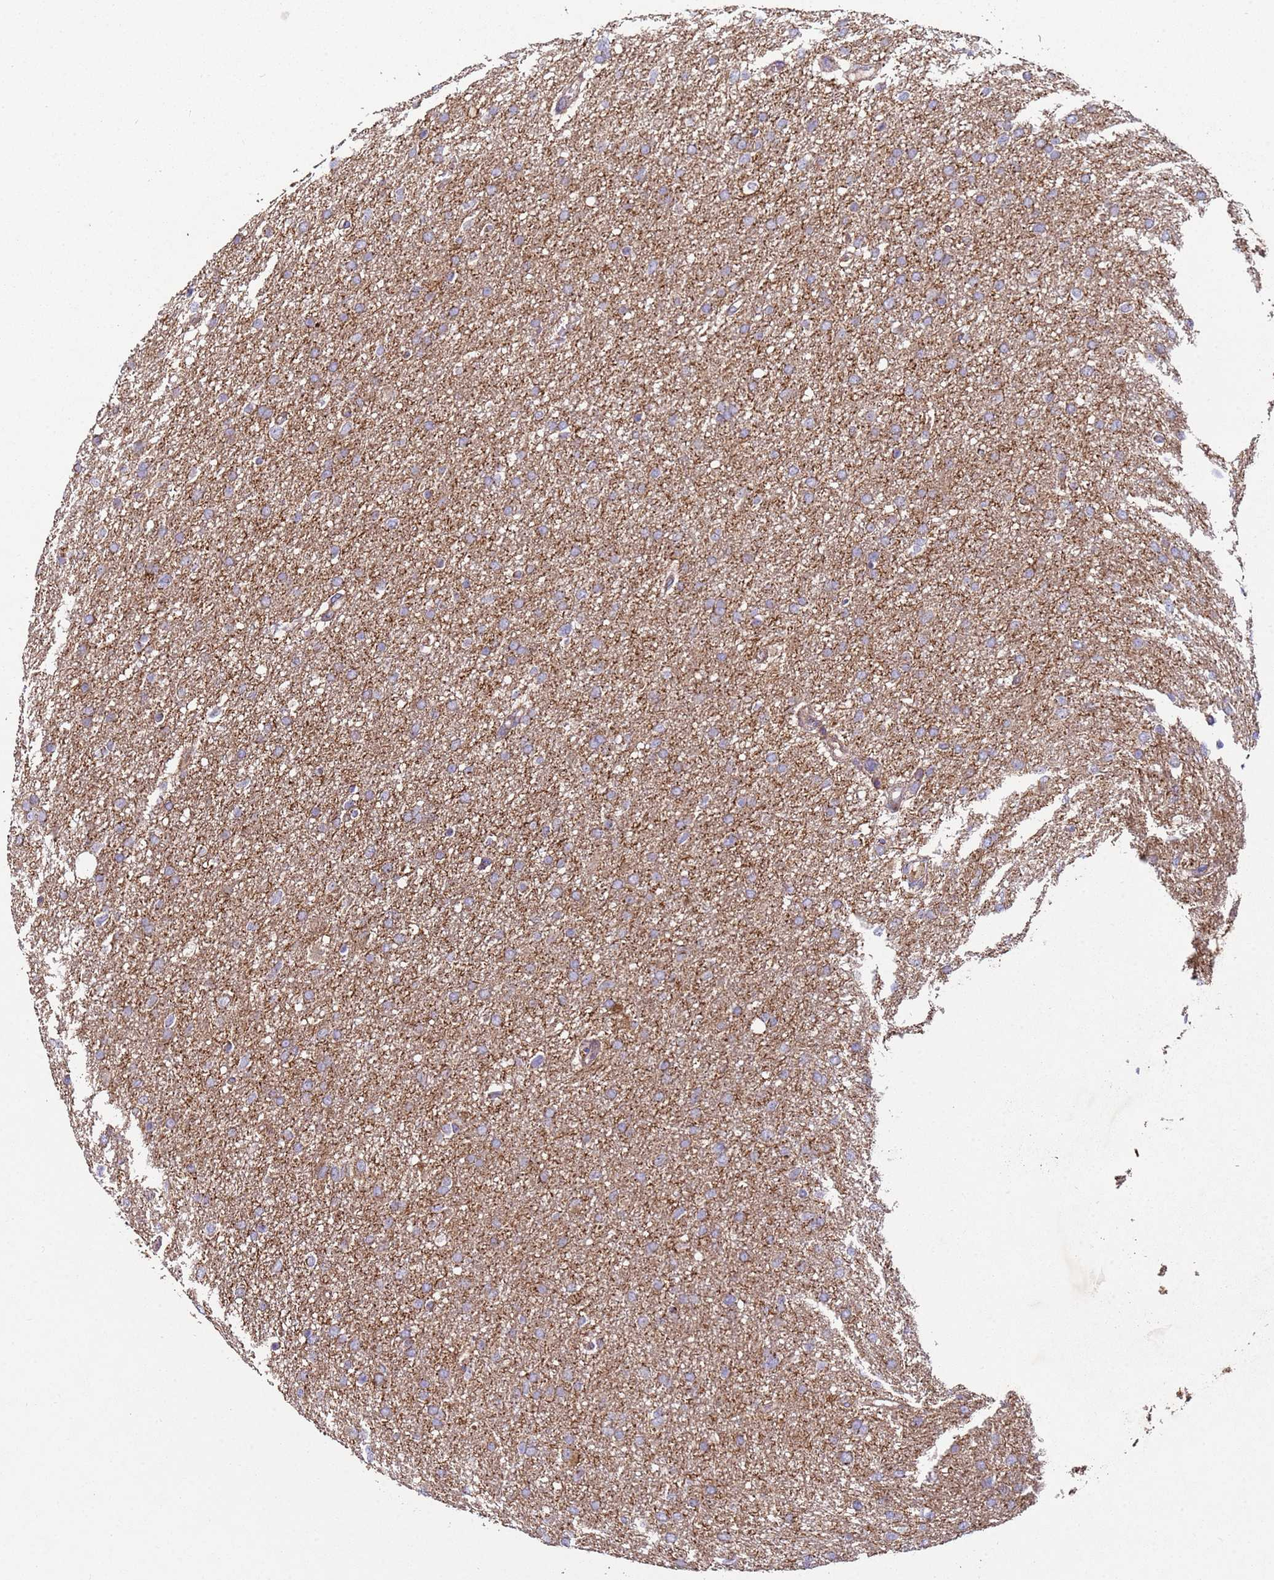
{"staining": {"intensity": "weak", "quantity": "<25%", "location": "cytoplasmic/membranous"}, "tissue": "glioma", "cell_type": "Tumor cells", "image_type": "cancer", "snomed": [{"axis": "morphology", "description": "Glioma, malignant, High grade"}, {"axis": "topography", "description": "Cerebral cortex"}], "caption": "Immunohistochemical staining of human glioma exhibits no significant positivity in tumor cells.", "gene": "FBXO33", "patient": {"sex": "female", "age": 36}}